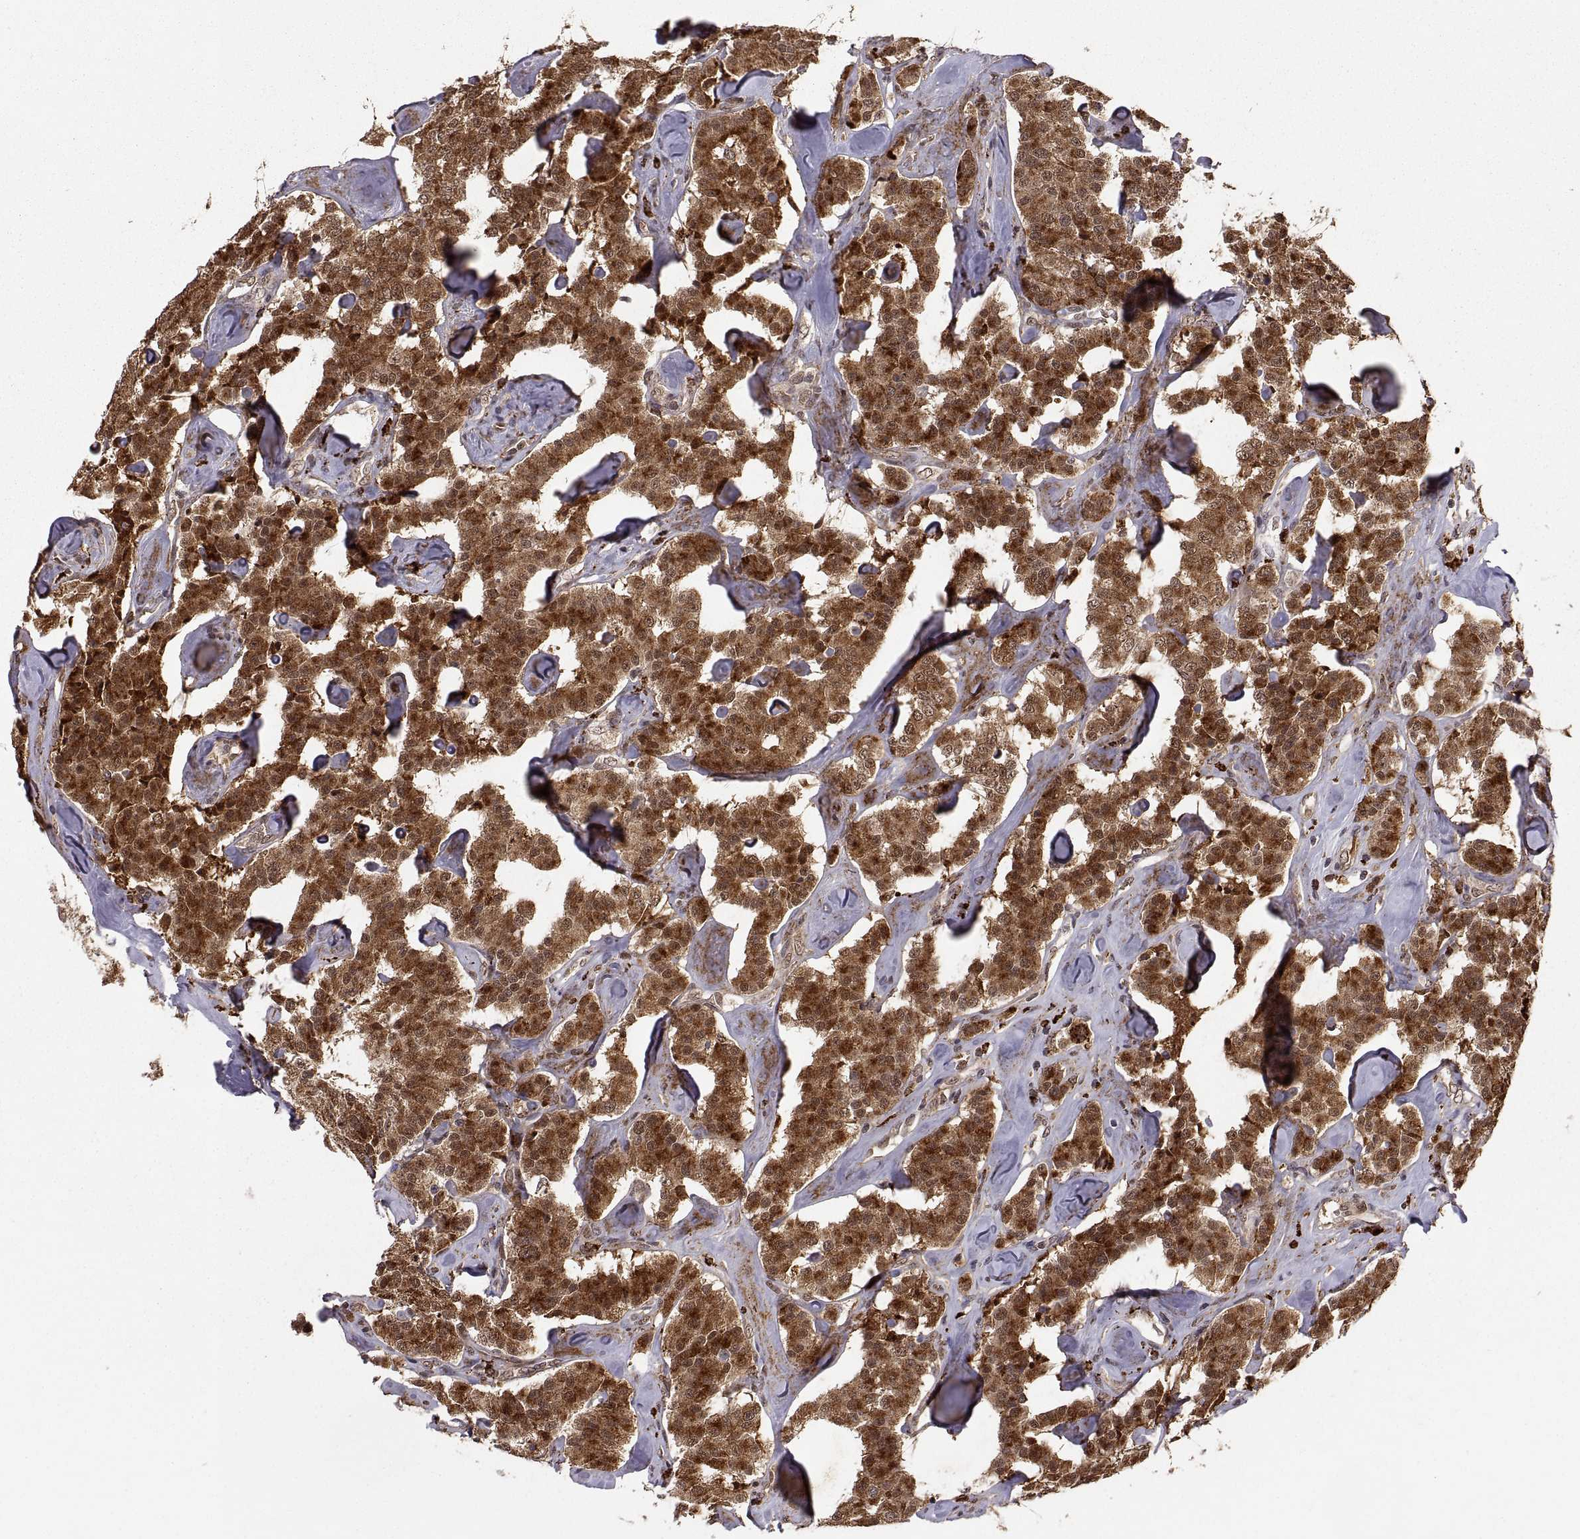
{"staining": {"intensity": "strong", "quantity": ">75%", "location": "cytoplasmic/membranous"}, "tissue": "carcinoid", "cell_type": "Tumor cells", "image_type": "cancer", "snomed": [{"axis": "morphology", "description": "Carcinoid, malignant, NOS"}, {"axis": "topography", "description": "Pancreas"}], "caption": "Carcinoid (malignant) stained for a protein demonstrates strong cytoplasmic/membranous positivity in tumor cells.", "gene": "PSMC2", "patient": {"sex": "male", "age": 41}}